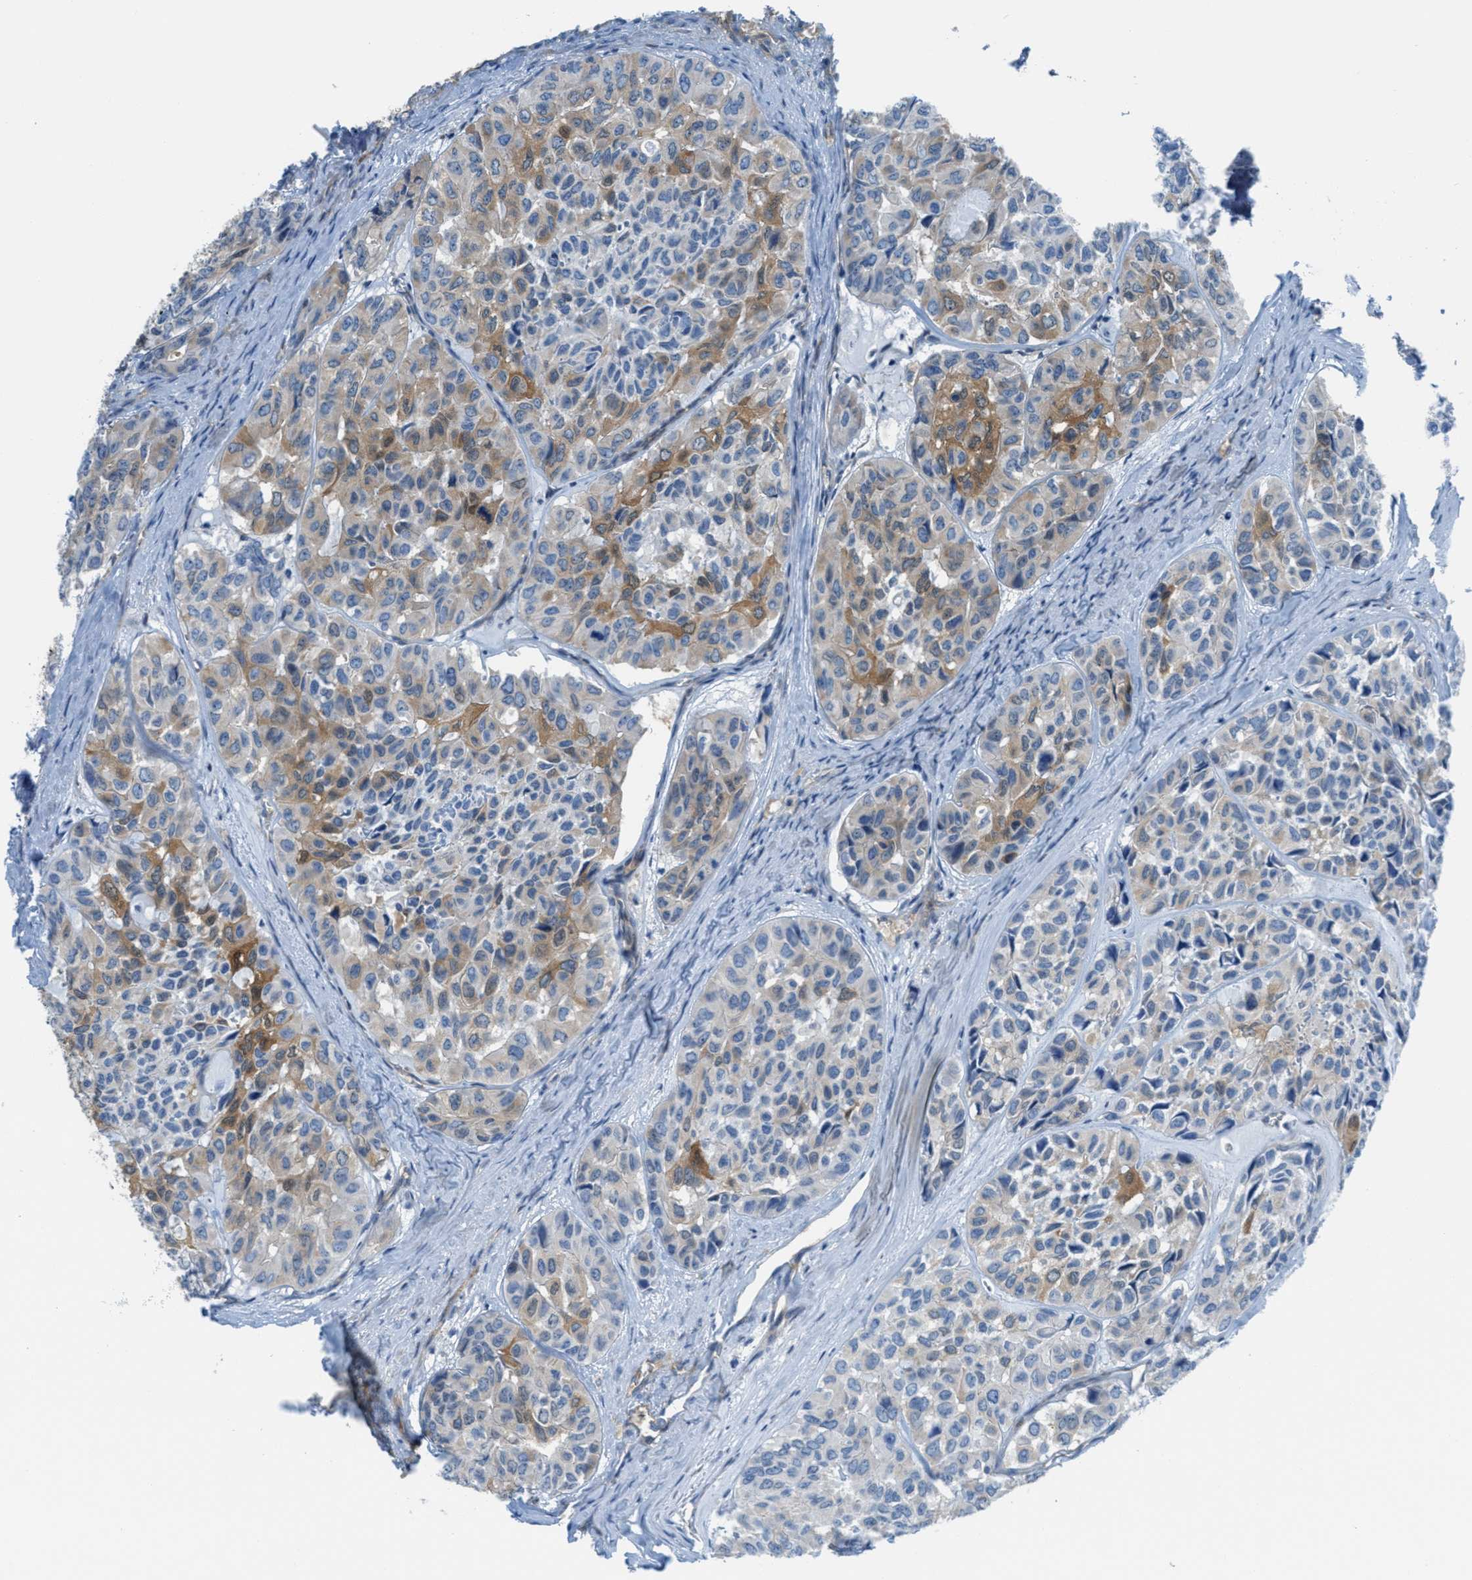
{"staining": {"intensity": "moderate", "quantity": "25%-75%", "location": "cytoplasmic/membranous"}, "tissue": "head and neck cancer", "cell_type": "Tumor cells", "image_type": "cancer", "snomed": [{"axis": "morphology", "description": "Adenocarcinoma, NOS"}, {"axis": "topography", "description": "Salivary gland"}, {"axis": "topography", "description": "Head-Neck"}], "caption": "Immunohistochemistry (IHC) photomicrograph of neoplastic tissue: head and neck adenocarcinoma stained using immunohistochemistry exhibits medium levels of moderate protein expression localized specifically in the cytoplasmic/membranous of tumor cells, appearing as a cytoplasmic/membranous brown color.", "gene": "MAPRE2", "patient": {"sex": "female", "age": 65}}